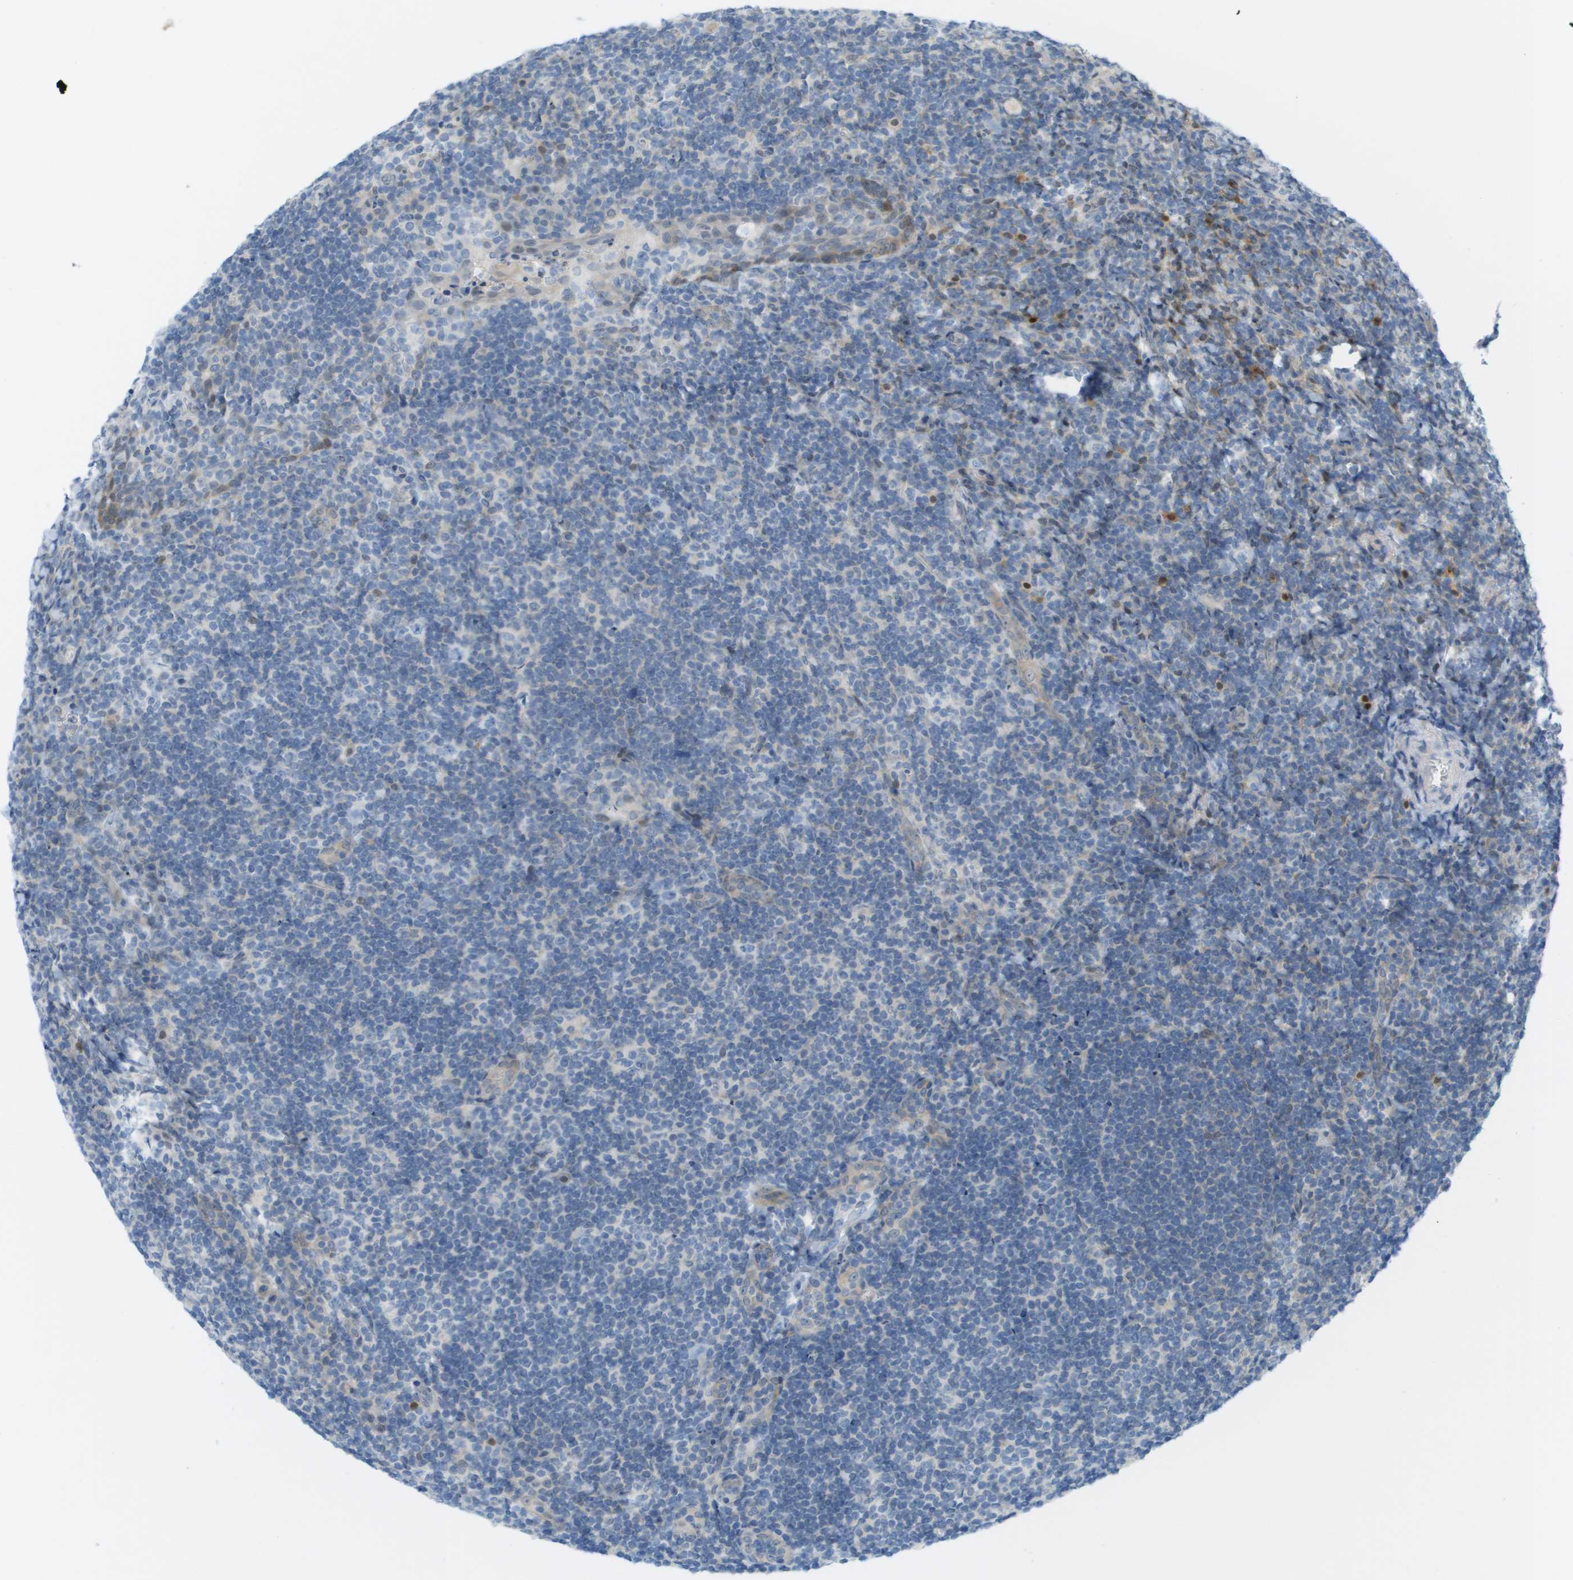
{"staining": {"intensity": "negative", "quantity": "none", "location": "none"}, "tissue": "tonsil", "cell_type": "Germinal center cells", "image_type": "normal", "snomed": [{"axis": "morphology", "description": "Normal tissue, NOS"}, {"axis": "topography", "description": "Tonsil"}], "caption": "Unremarkable tonsil was stained to show a protein in brown. There is no significant expression in germinal center cells.", "gene": "CUL9", "patient": {"sex": "male", "age": 37}}